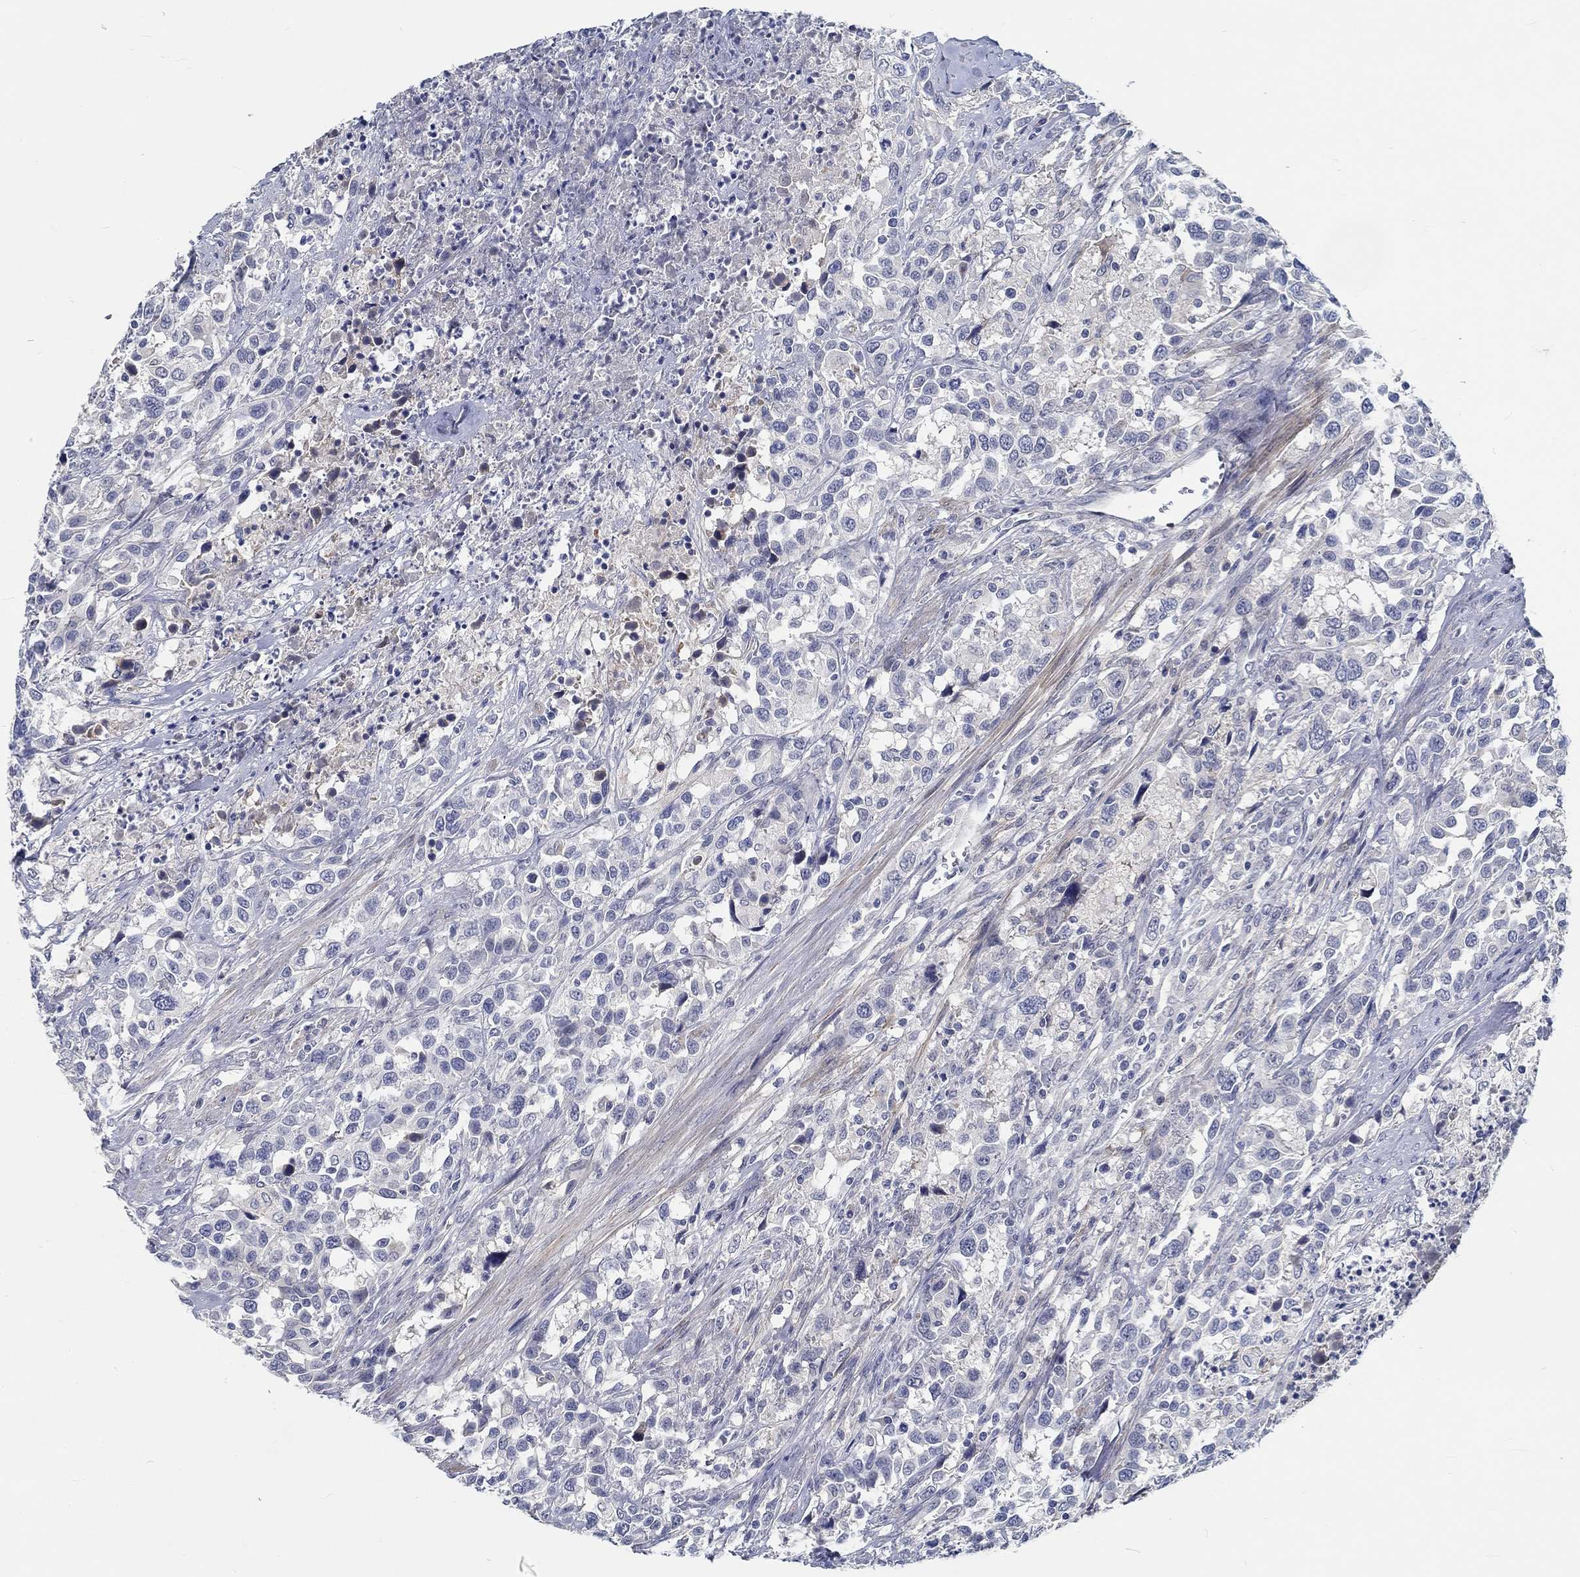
{"staining": {"intensity": "negative", "quantity": "none", "location": "none"}, "tissue": "urothelial cancer", "cell_type": "Tumor cells", "image_type": "cancer", "snomed": [{"axis": "morphology", "description": "Urothelial carcinoma, NOS"}, {"axis": "morphology", "description": "Urothelial carcinoma, High grade"}, {"axis": "topography", "description": "Urinary bladder"}], "caption": "Tumor cells are negative for brown protein staining in urothelial cancer. The staining was performed using DAB (3,3'-diaminobenzidine) to visualize the protein expression in brown, while the nuclei were stained in blue with hematoxylin (Magnification: 20x).", "gene": "MYBPC1", "patient": {"sex": "female", "age": 64}}